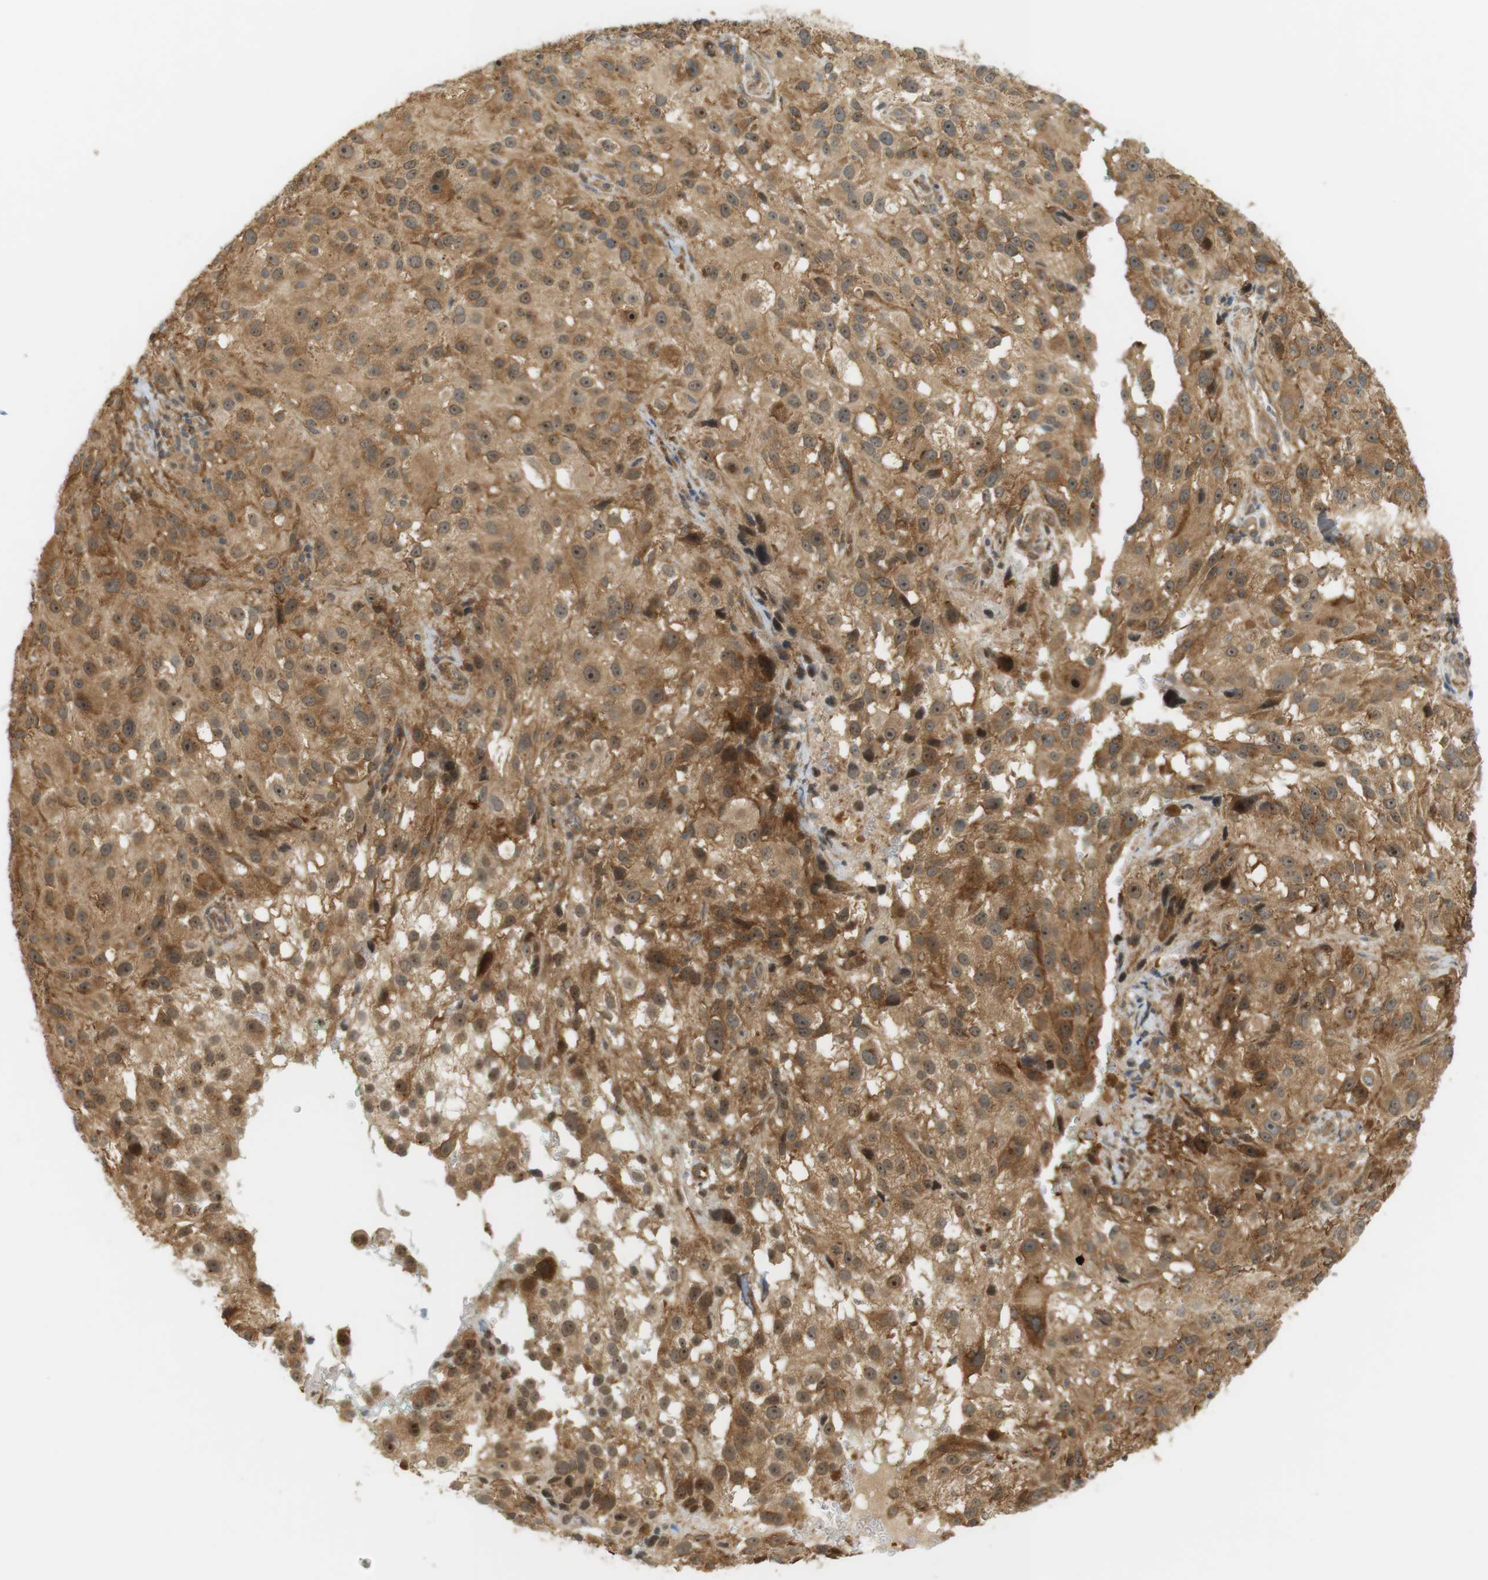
{"staining": {"intensity": "moderate", "quantity": ">75%", "location": "cytoplasmic/membranous,nuclear"}, "tissue": "melanoma", "cell_type": "Tumor cells", "image_type": "cancer", "snomed": [{"axis": "morphology", "description": "Necrosis, NOS"}, {"axis": "morphology", "description": "Malignant melanoma, NOS"}, {"axis": "topography", "description": "Skin"}], "caption": "IHC of human malignant melanoma displays medium levels of moderate cytoplasmic/membranous and nuclear staining in approximately >75% of tumor cells.", "gene": "PA2G4", "patient": {"sex": "female", "age": 87}}